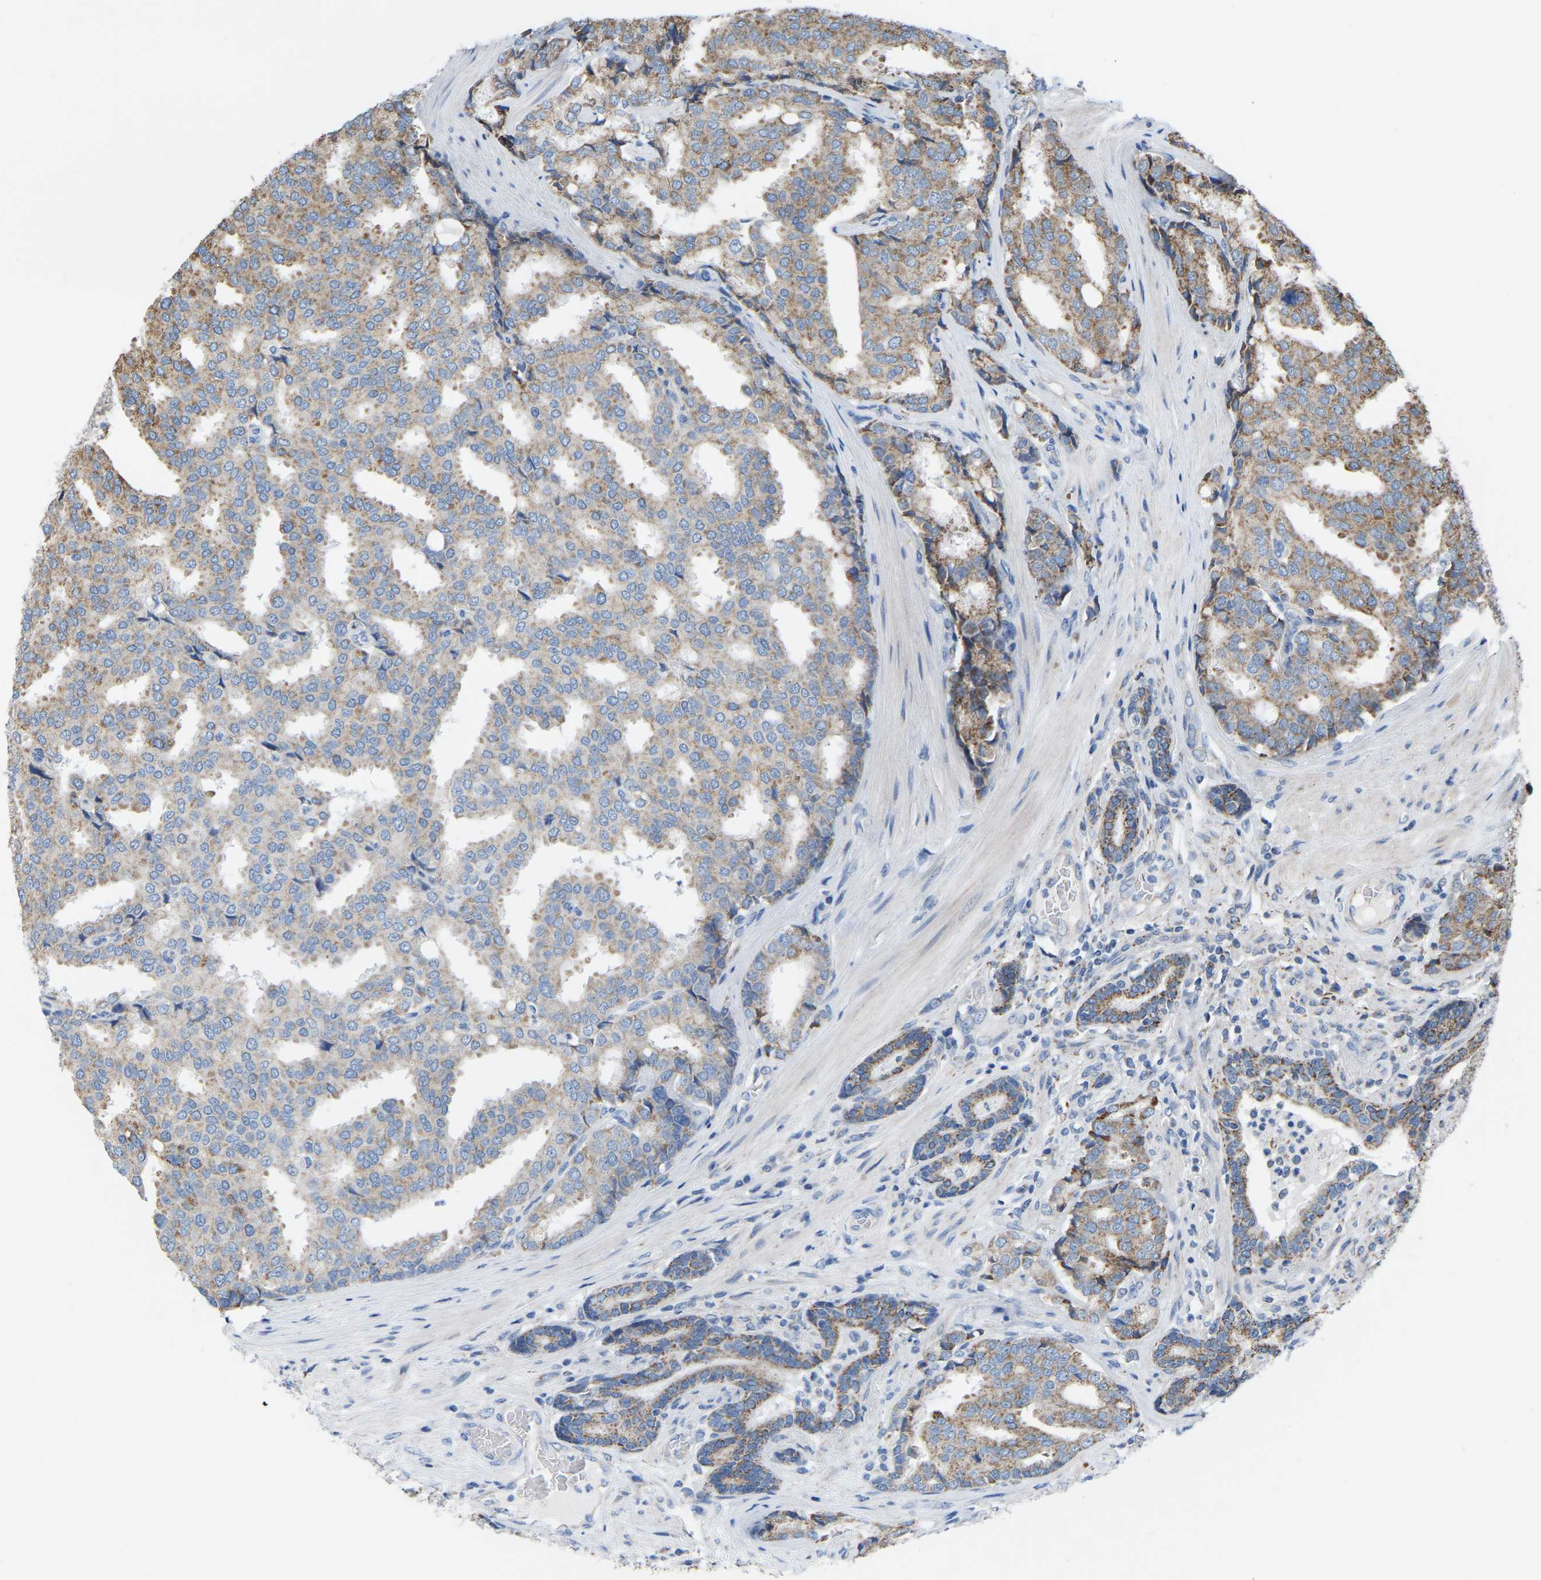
{"staining": {"intensity": "moderate", "quantity": "25%-75%", "location": "cytoplasmic/membranous"}, "tissue": "prostate cancer", "cell_type": "Tumor cells", "image_type": "cancer", "snomed": [{"axis": "morphology", "description": "Adenocarcinoma, High grade"}, {"axis": "topography", "description": "Prostate"}], "caption": "Immunohistochemical staining of high-grade adenocarcinoma (prostate) displays medium levels of moderate cytoplasmic/membranous staining in approximately 25%-75% of tumor cells.", "gene": "BCL10", "patient": {"sex": "male", "age": 50}}